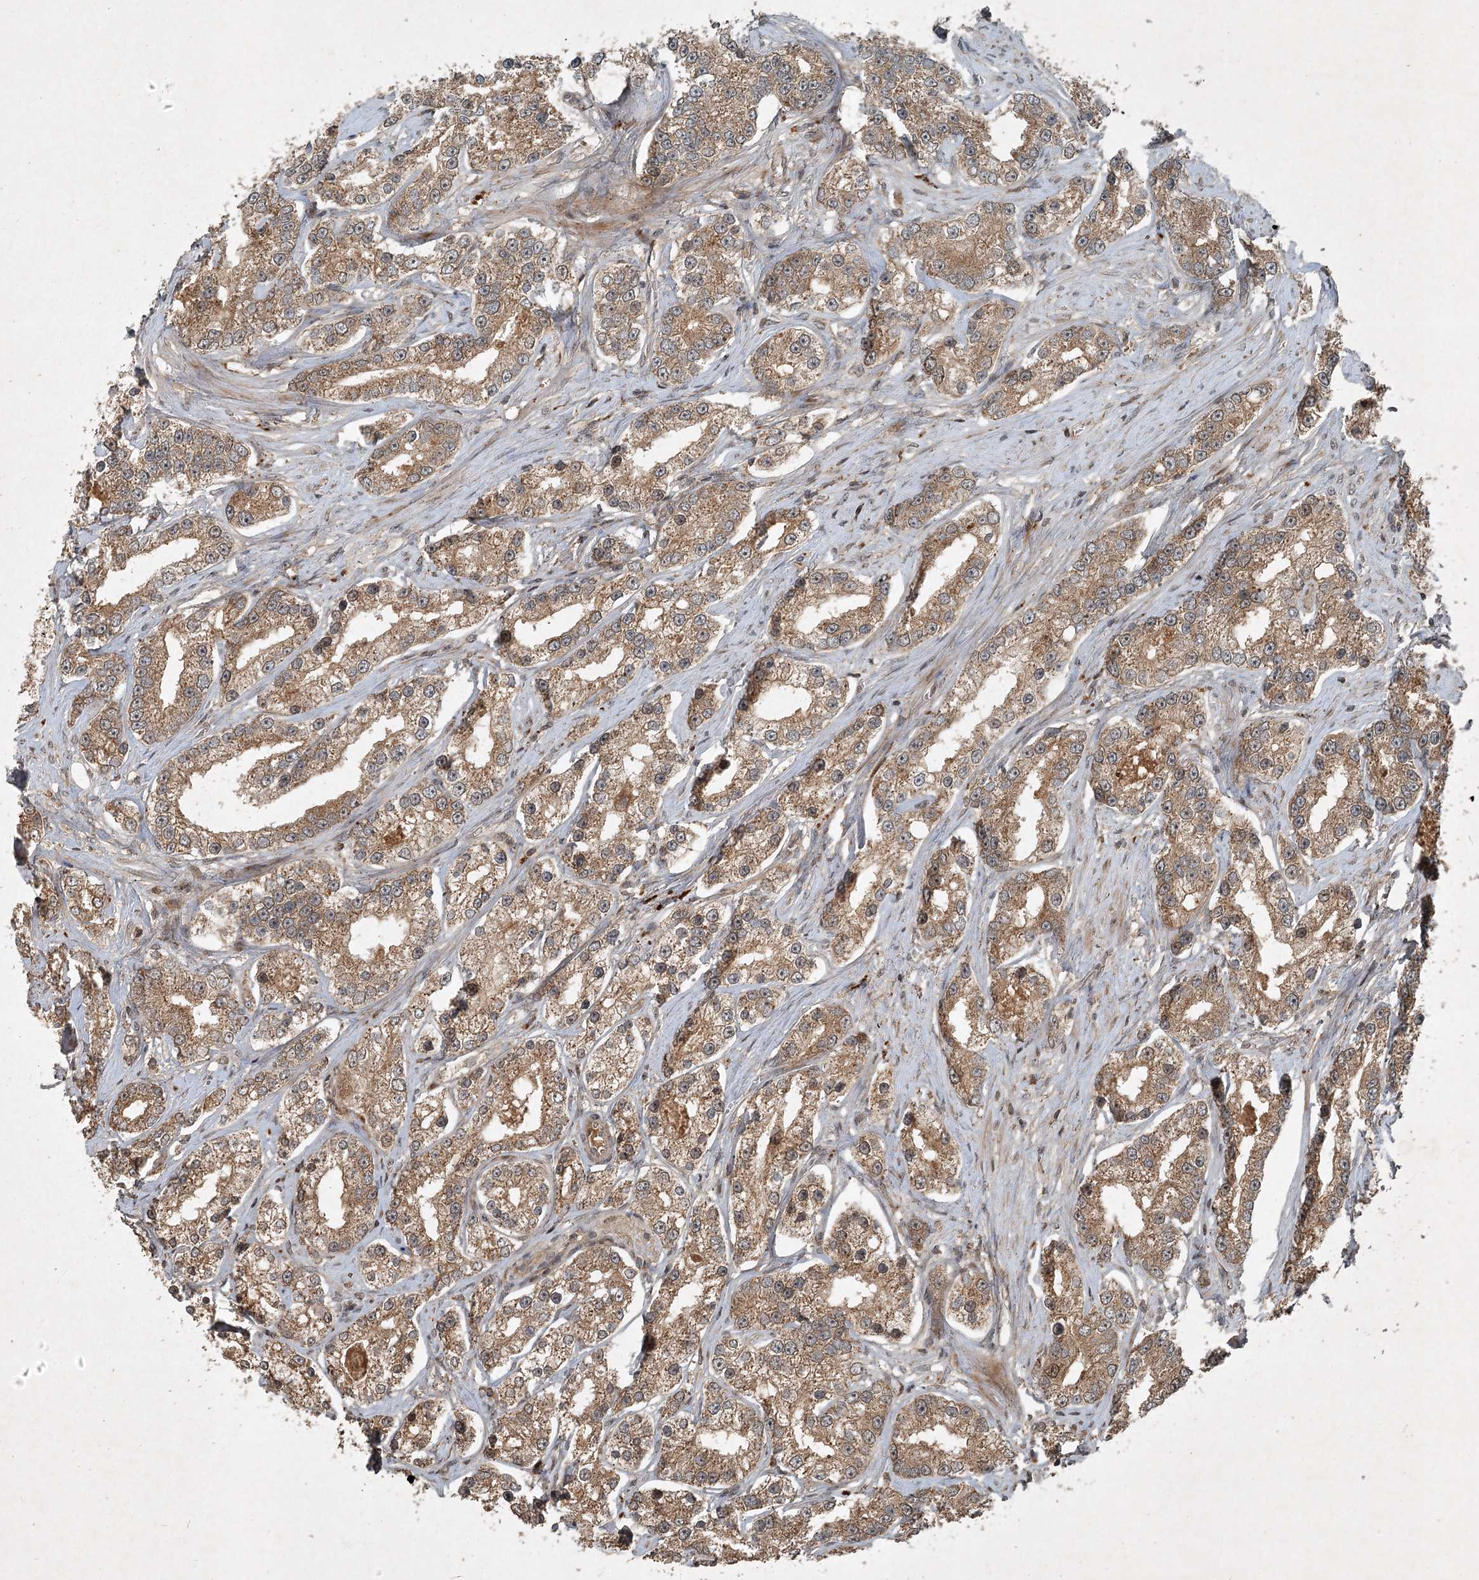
{"staining": {"intensity": "moderate", "quantity": ">75%", "location": "cytoplasmic/membranous"}, "tissue": "prostate cancer", "cell_type": "Tumor cells", "image_type": "cancer", "snomed": [{"axis": "morphology", "description": "Normal tissue, NOS"}, {"axis": "morphology", "description": "Adenocarcinoma, High grade"}, {"axis": "topography", "description": "Prostate"}], "caption": "Human prostate cancer (adenocarcinoma (high-grade)) stained with a brown dye shows moderate cytoplasmic/membranous positive expression in about >75% of tumor cells.", "gene": "UNC93A", "patient": {"sex": "male", "age": 83}}